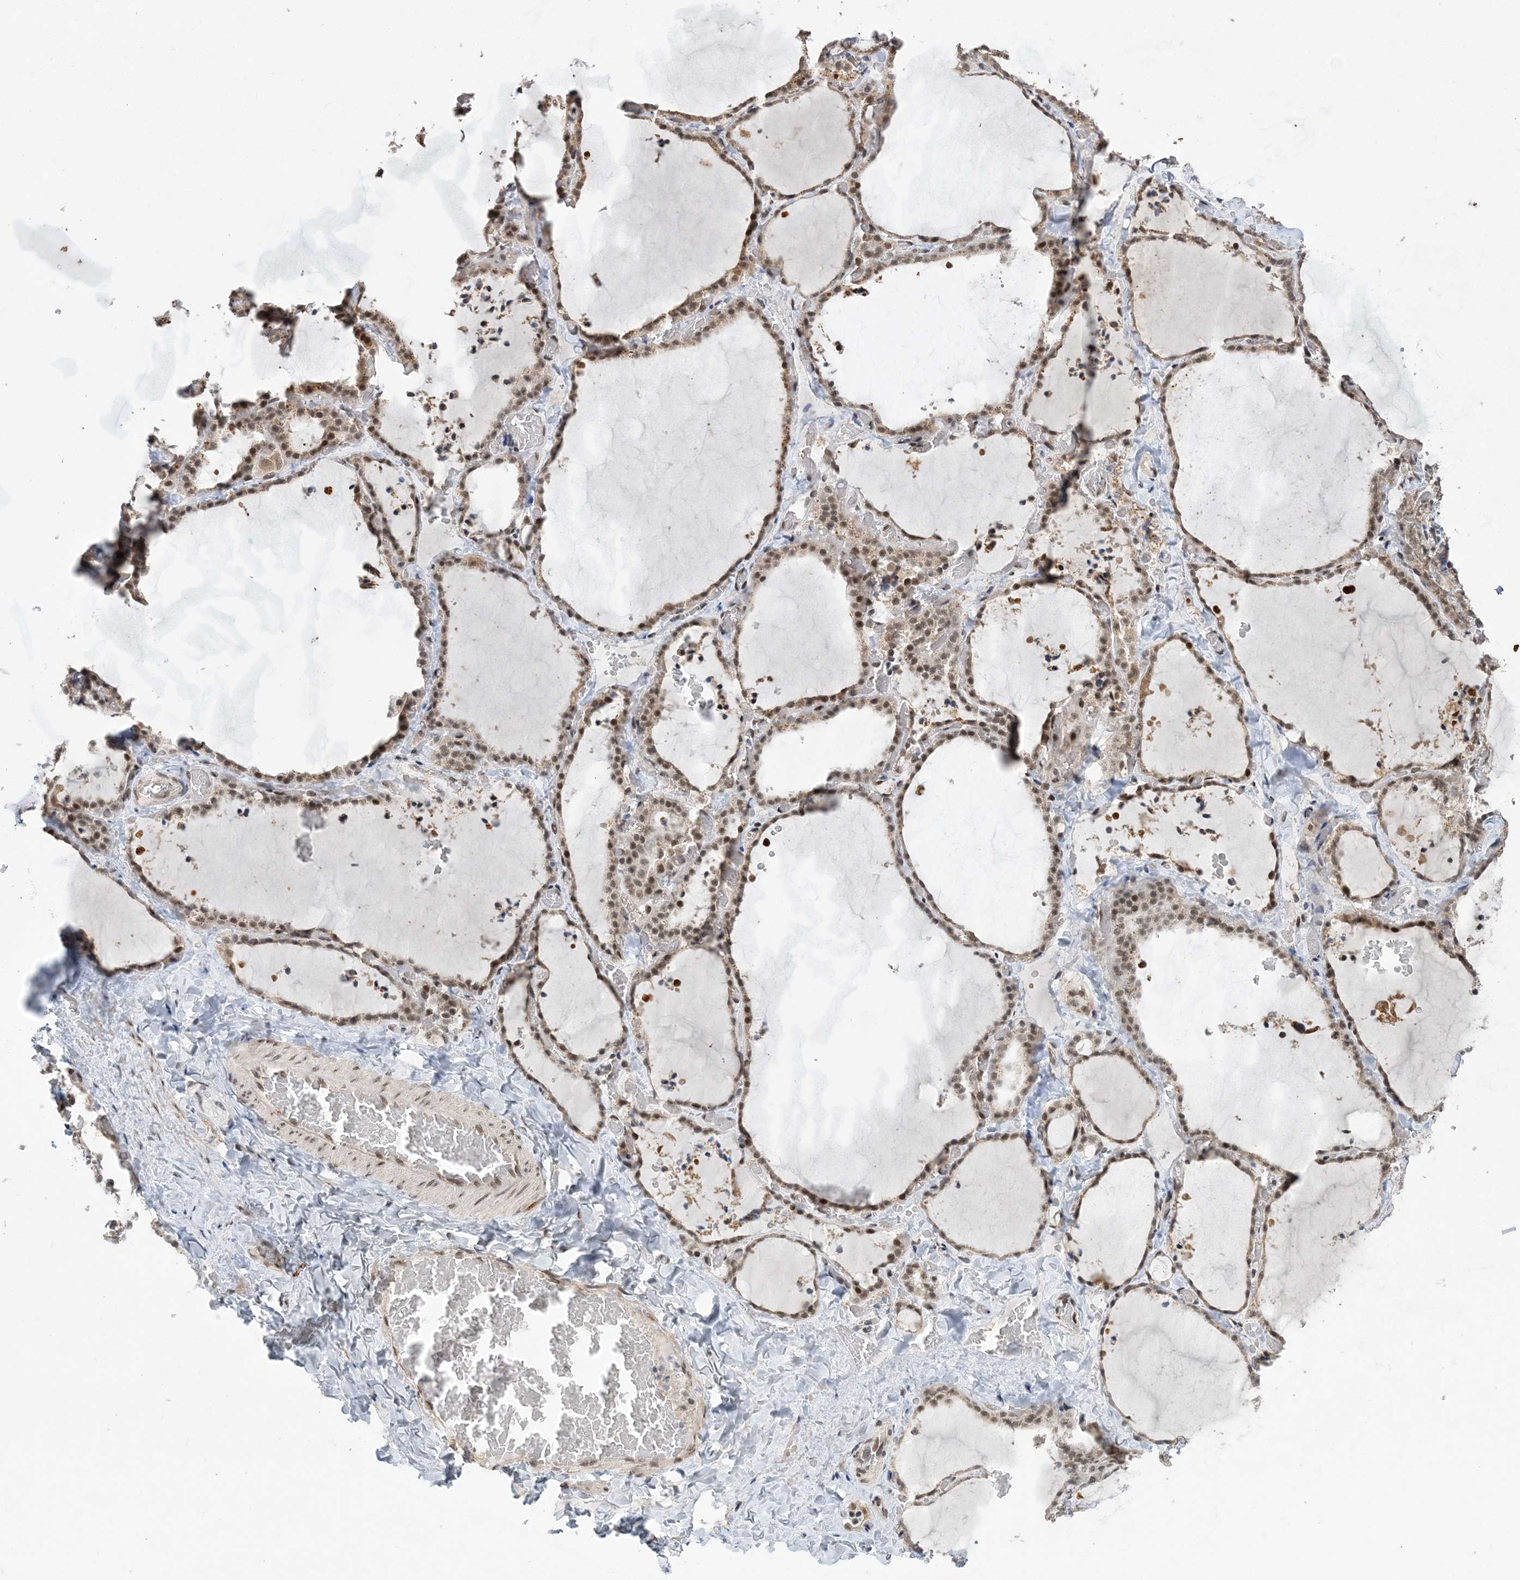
{"staining": {"intensity": "moderate", "quantity": ">75%", "location": "nuclear"}, "tissue": "thyroid gland", "cell_type": "Glandular cells", "image_type": "normal", "snomed": [{"axis": "morphology", "description": "Normal tissue, NOS"}, {"axis": "topography", "description": "Thyroid gland"}], "caption": "Immunohistochemistry photomicrograph of unremarkable human thyroid gland stained for a protein (brown), which exhibits medium levels of moderate nuclear positivity in approximately >75% of glandular cells.", "gene": "WAC", "patient": {"sex": "female", "age": 22}}